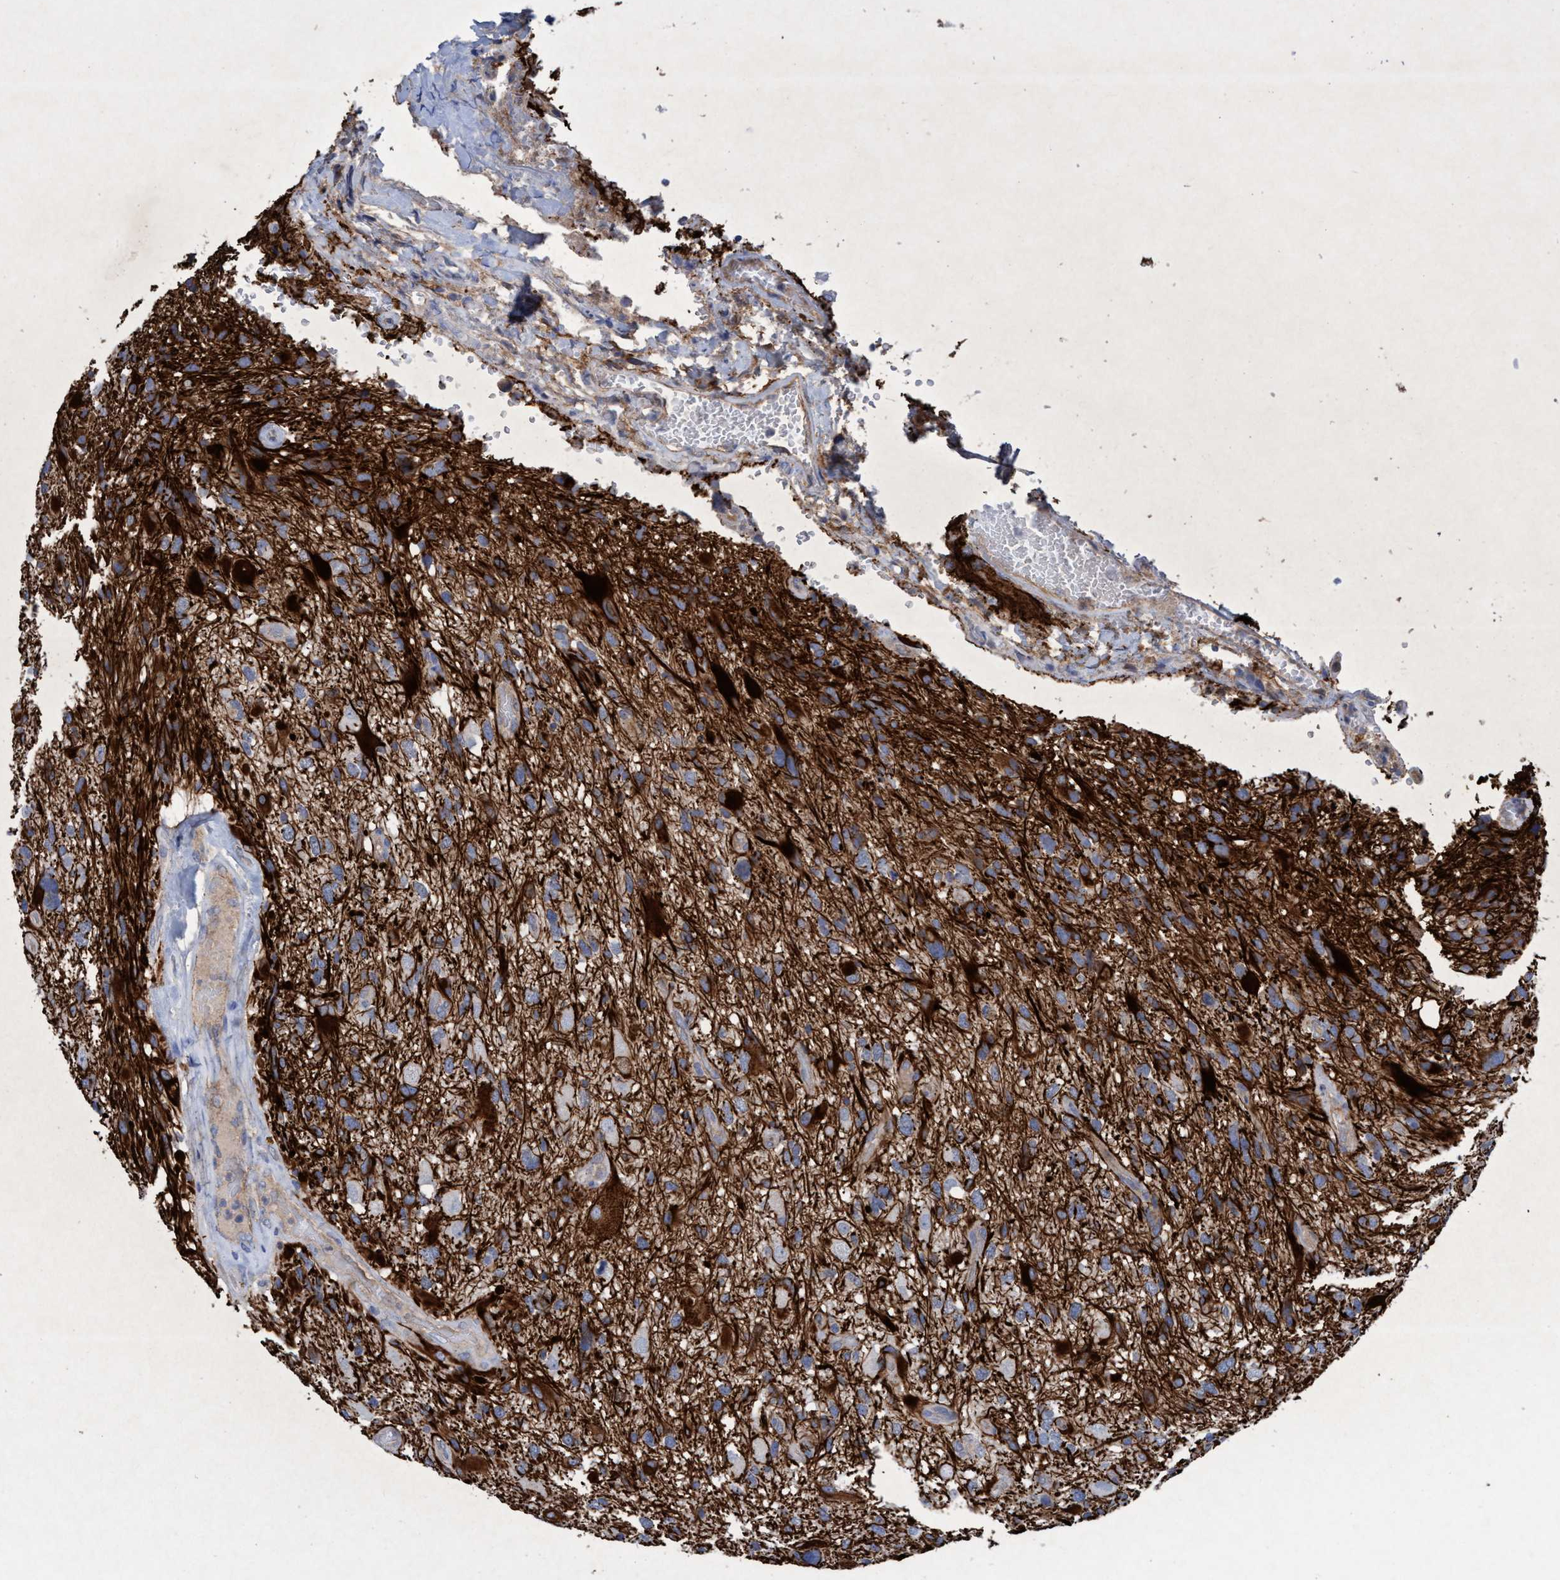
{"staining": {"intensity": "negative", "quantity": "none", "location": "none"}, "tissue": "glioma", "cell_type": "Tumor cells", "image_type": "cancer", "snomed": [{"axis": "morphology", "description": "Glioma, malignant, High grade"}, {"axis": "topography", "description": "Brain"}], "caption": "The histopathology image reveals no staining of tumor cells in malignant high-grade glioma.", "gene": "GULP1", "patient": {"sex": "male", "age": 33}}